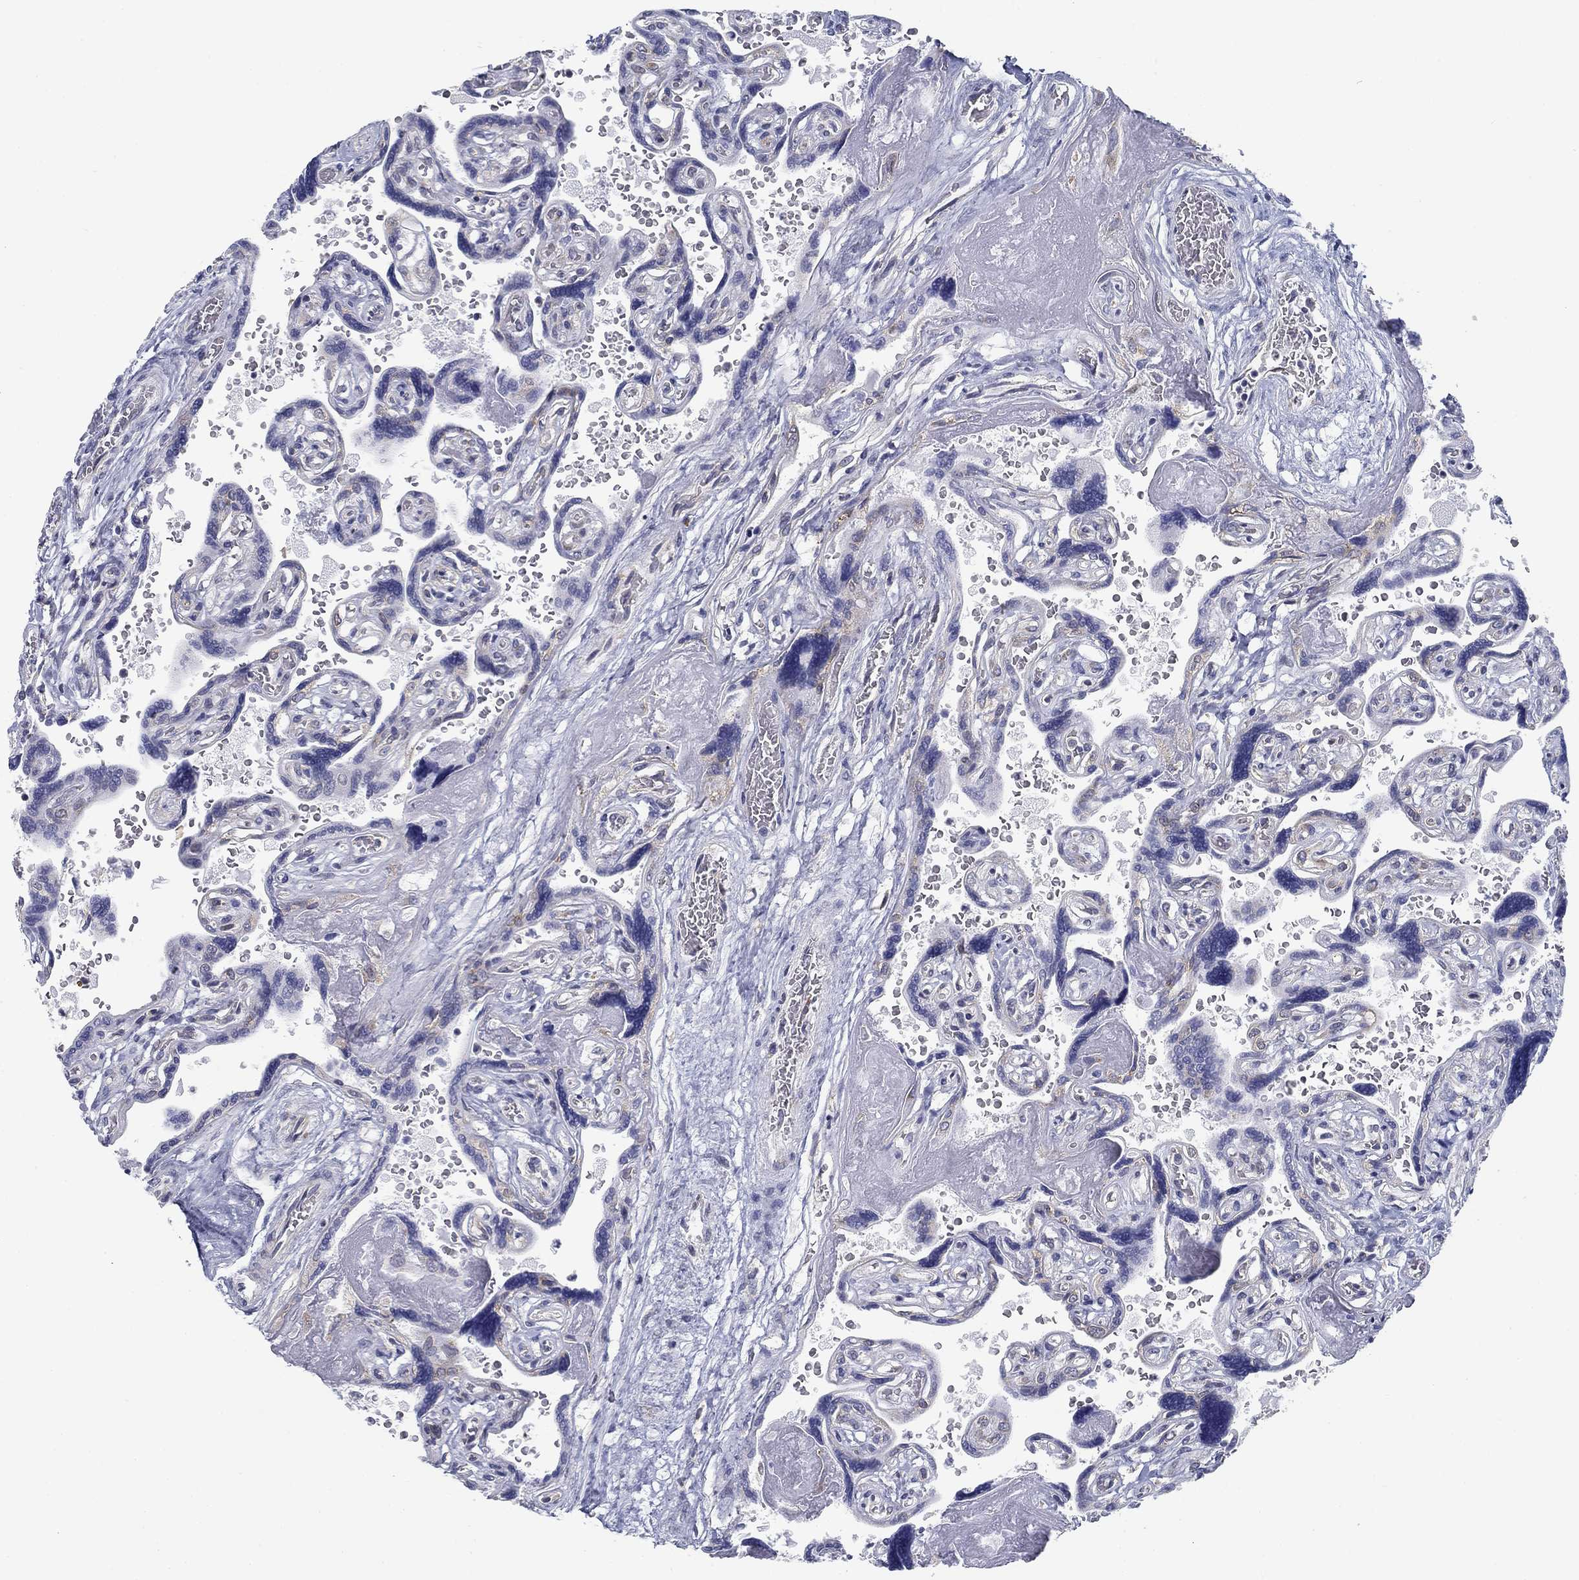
{"staining": {"intensity": "moderate", "quantity": ">75%", "location": "cytoplasmic/membranous"}, "tissue": "placenta", "cell_type": "Decidual cells", "image_type": "normal", "snomed": [{"axis": "morphology", "description": "Normal tissue, NOS"}, {"axis": "topography", "description": "Placenta"}], "caption": "The photomicrograph demonstrates staining of benign placenta, revealing moderate cytoplasmic/membranous protein positivity (brown color) within decidual cells.", "gene": "FXR1", "patient": {"sex": "female", "age": 32}}